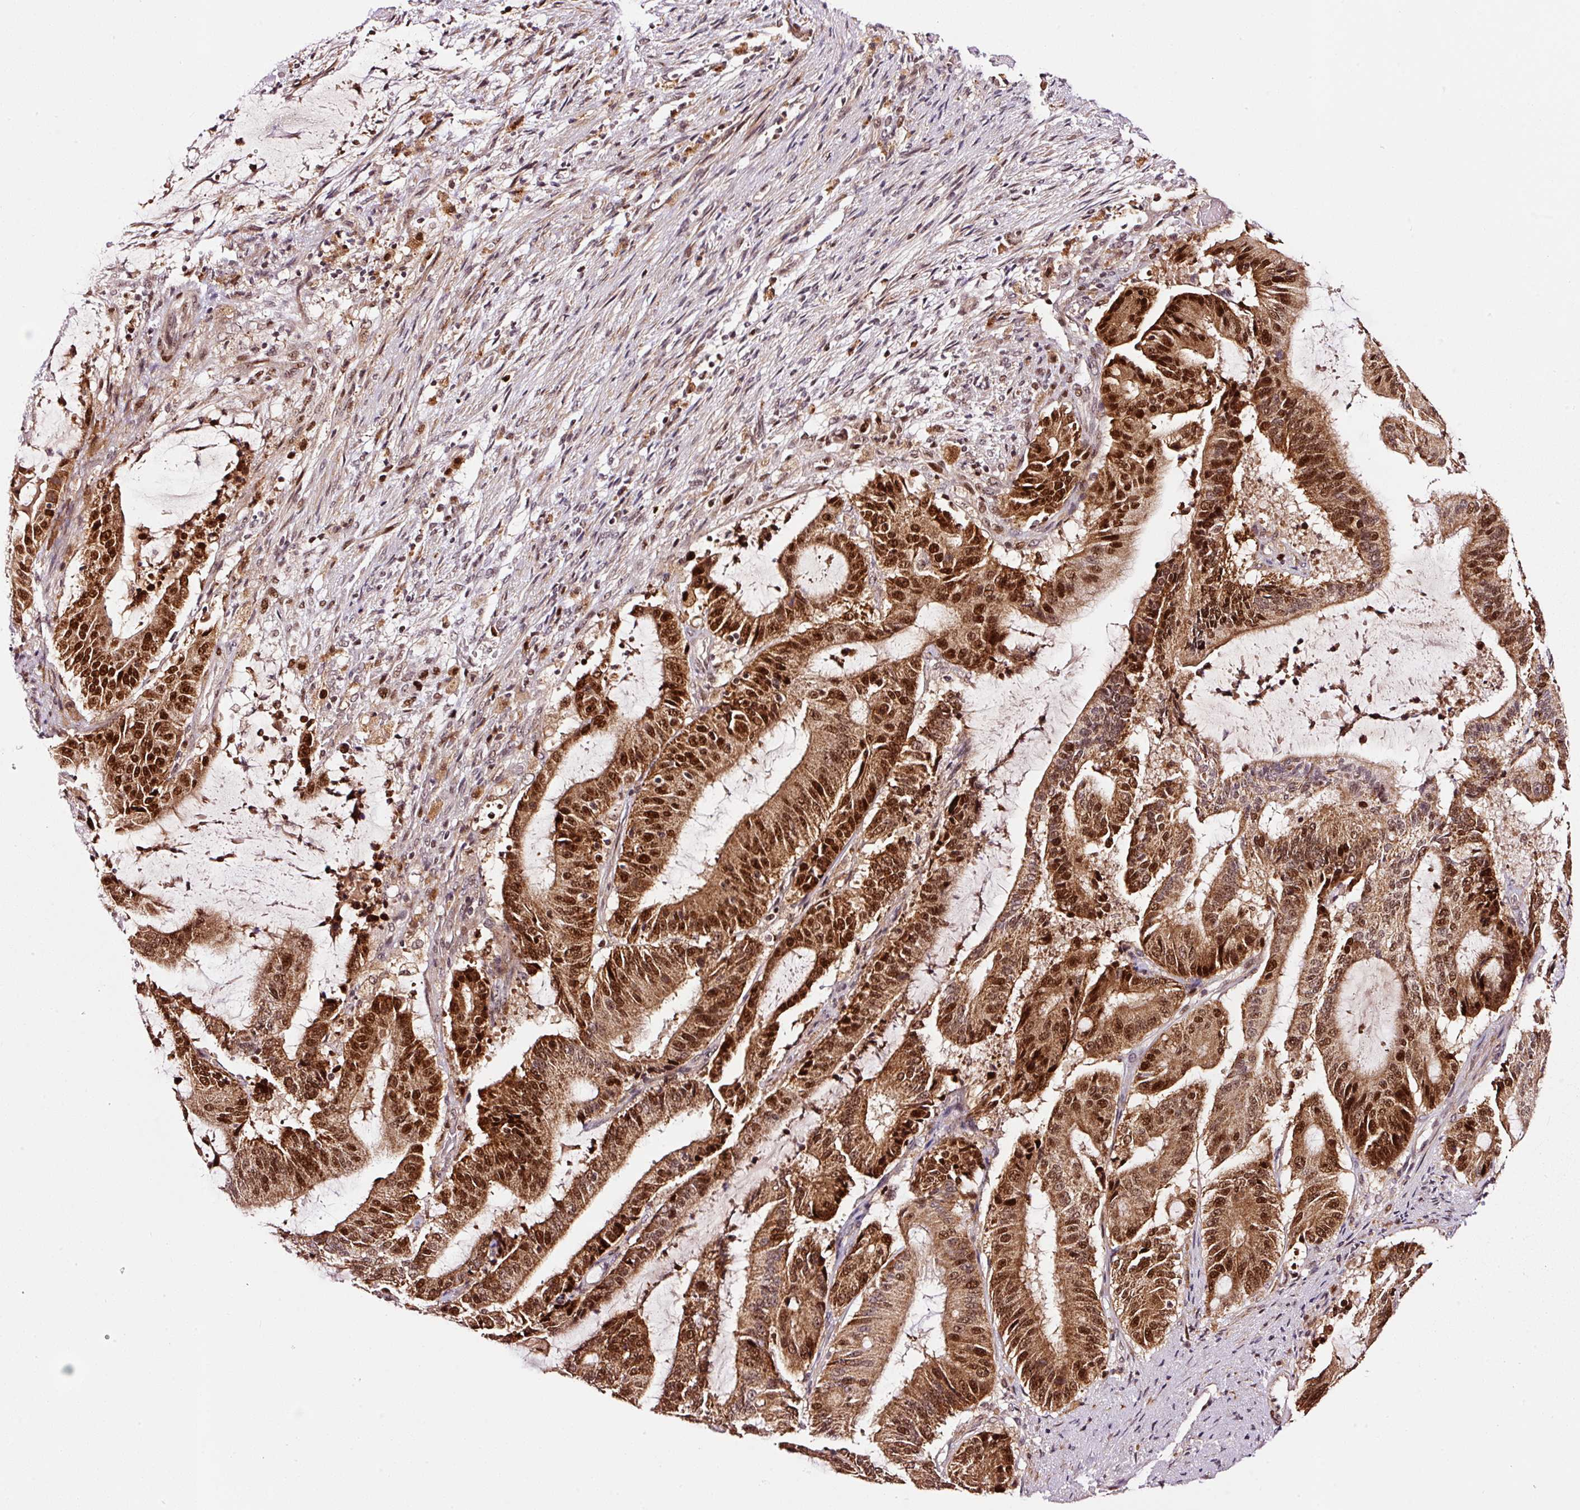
{"staining": {"intensity": "strong", "quantity": ">75%", "location": "cytoplasmic/membranous,nuclear"}, "tissue": "liver cancer", "cell_type": "Tumor cells", "image_type": "cancer", "snomed": [{"axis": "morphology", "description": "Normal tissue, NOS"}, {"axis": "morphology", "description": "Cholangiocarcinoma"}, {"axis": "topography", "description": "Liver"}, {"axis": "topography", "description": "Peripheral nerve tissue"}], "caption": "The immunohistochemical stain shows strong cytoplasmic/membranous and nuclear positivity in tumor cells of liver cholangiocarcinoma tissue. (IHC, brightfield microscopy, high magnification).", "gene": "RFC4", "patient": {"sex": "female", "age": 73}}